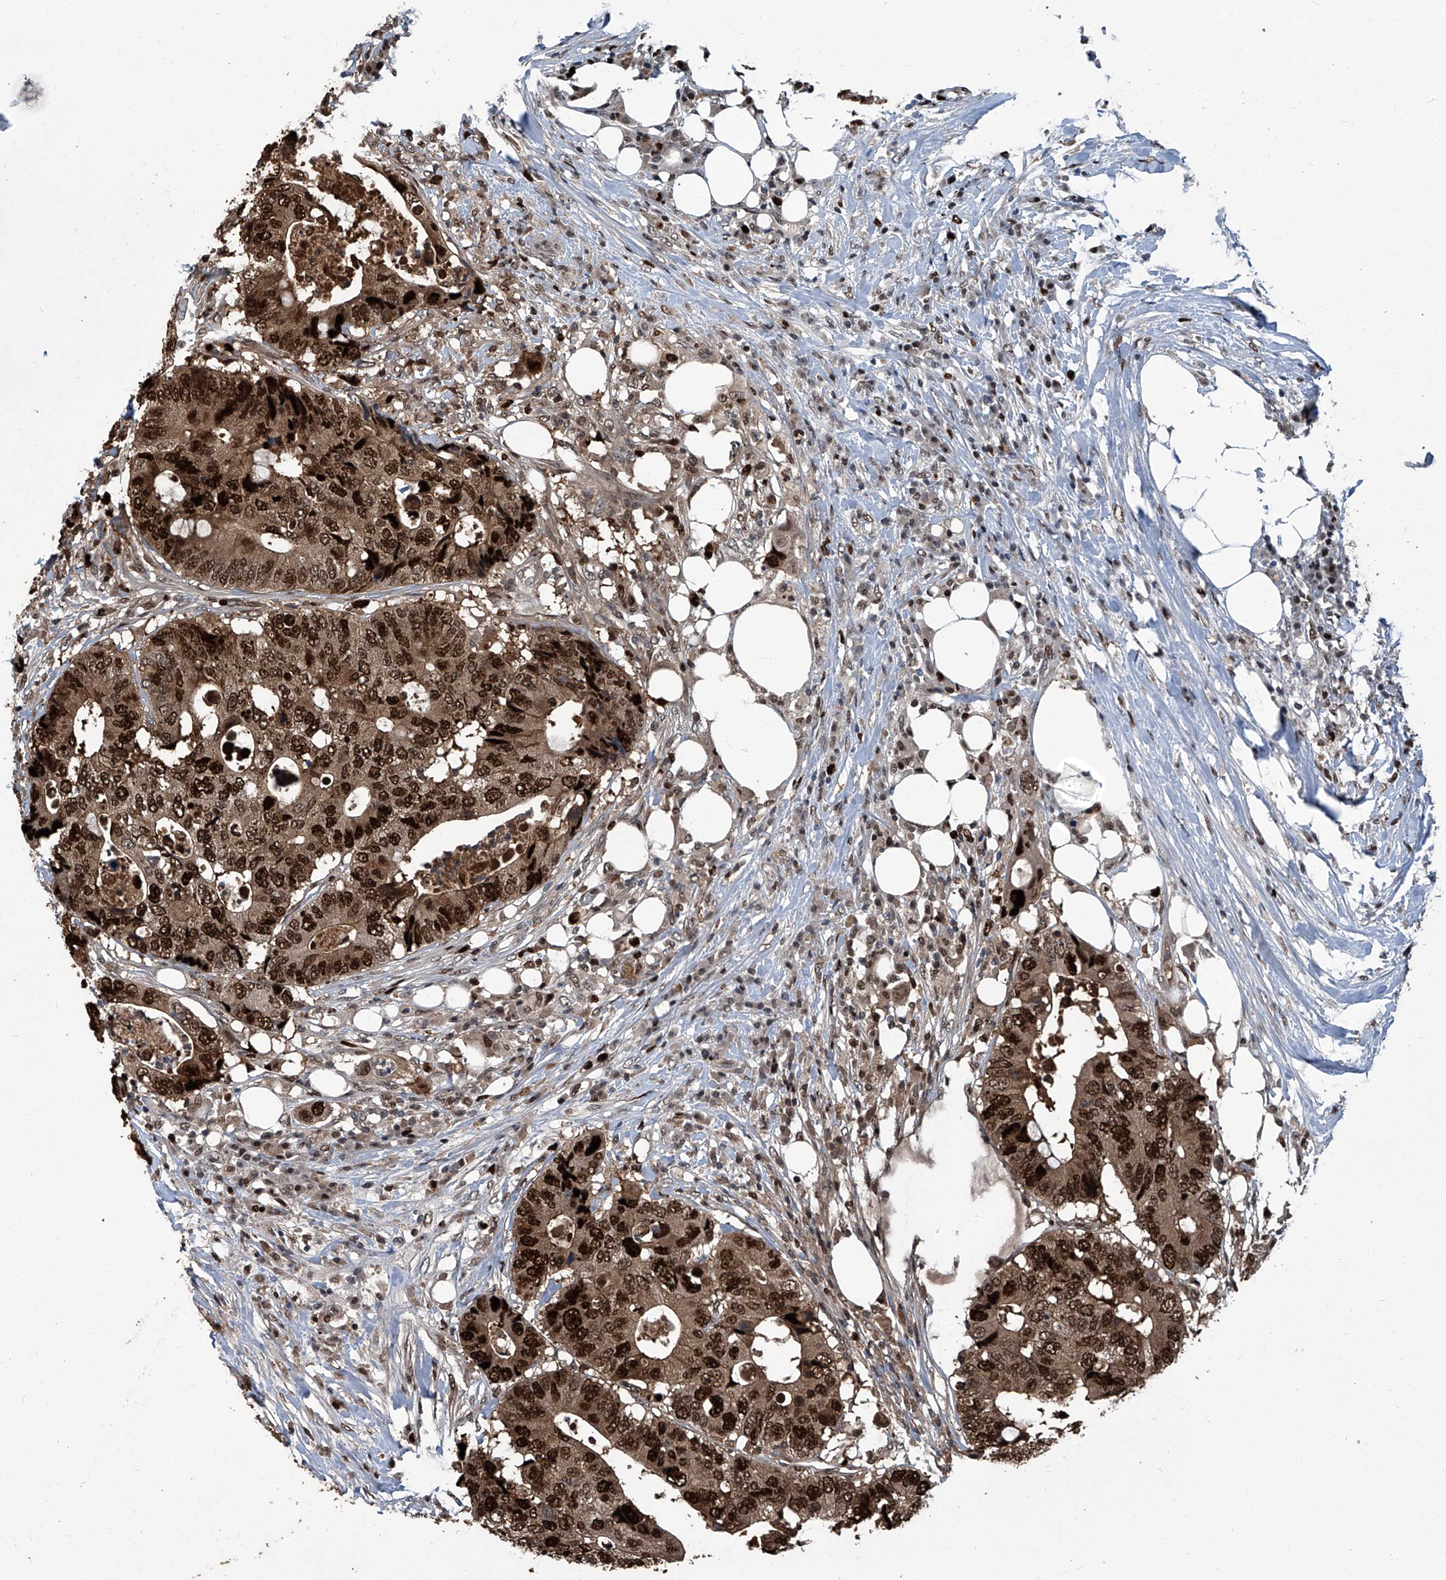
{"staining": {"intensity": "strong", "quantity": ">75%", "location": "cytoplasmic/membranous,nuclear"}, "tissue": "colorectal cancer", "cell_type": "Tumor cells", "image_type": "cancer", "snomed": [{"axis": "morphology", "description": "Adenocarcinoma, NOS"}, {"axis": "topography", "description": "Colon"}], "caption": "Human colorectal cancer (adenocarcinoma) stained with a protein marker displays strong staining in tumor cells.", "gene": "PCNA", "patient": {"sex": "male", "age": 71}}